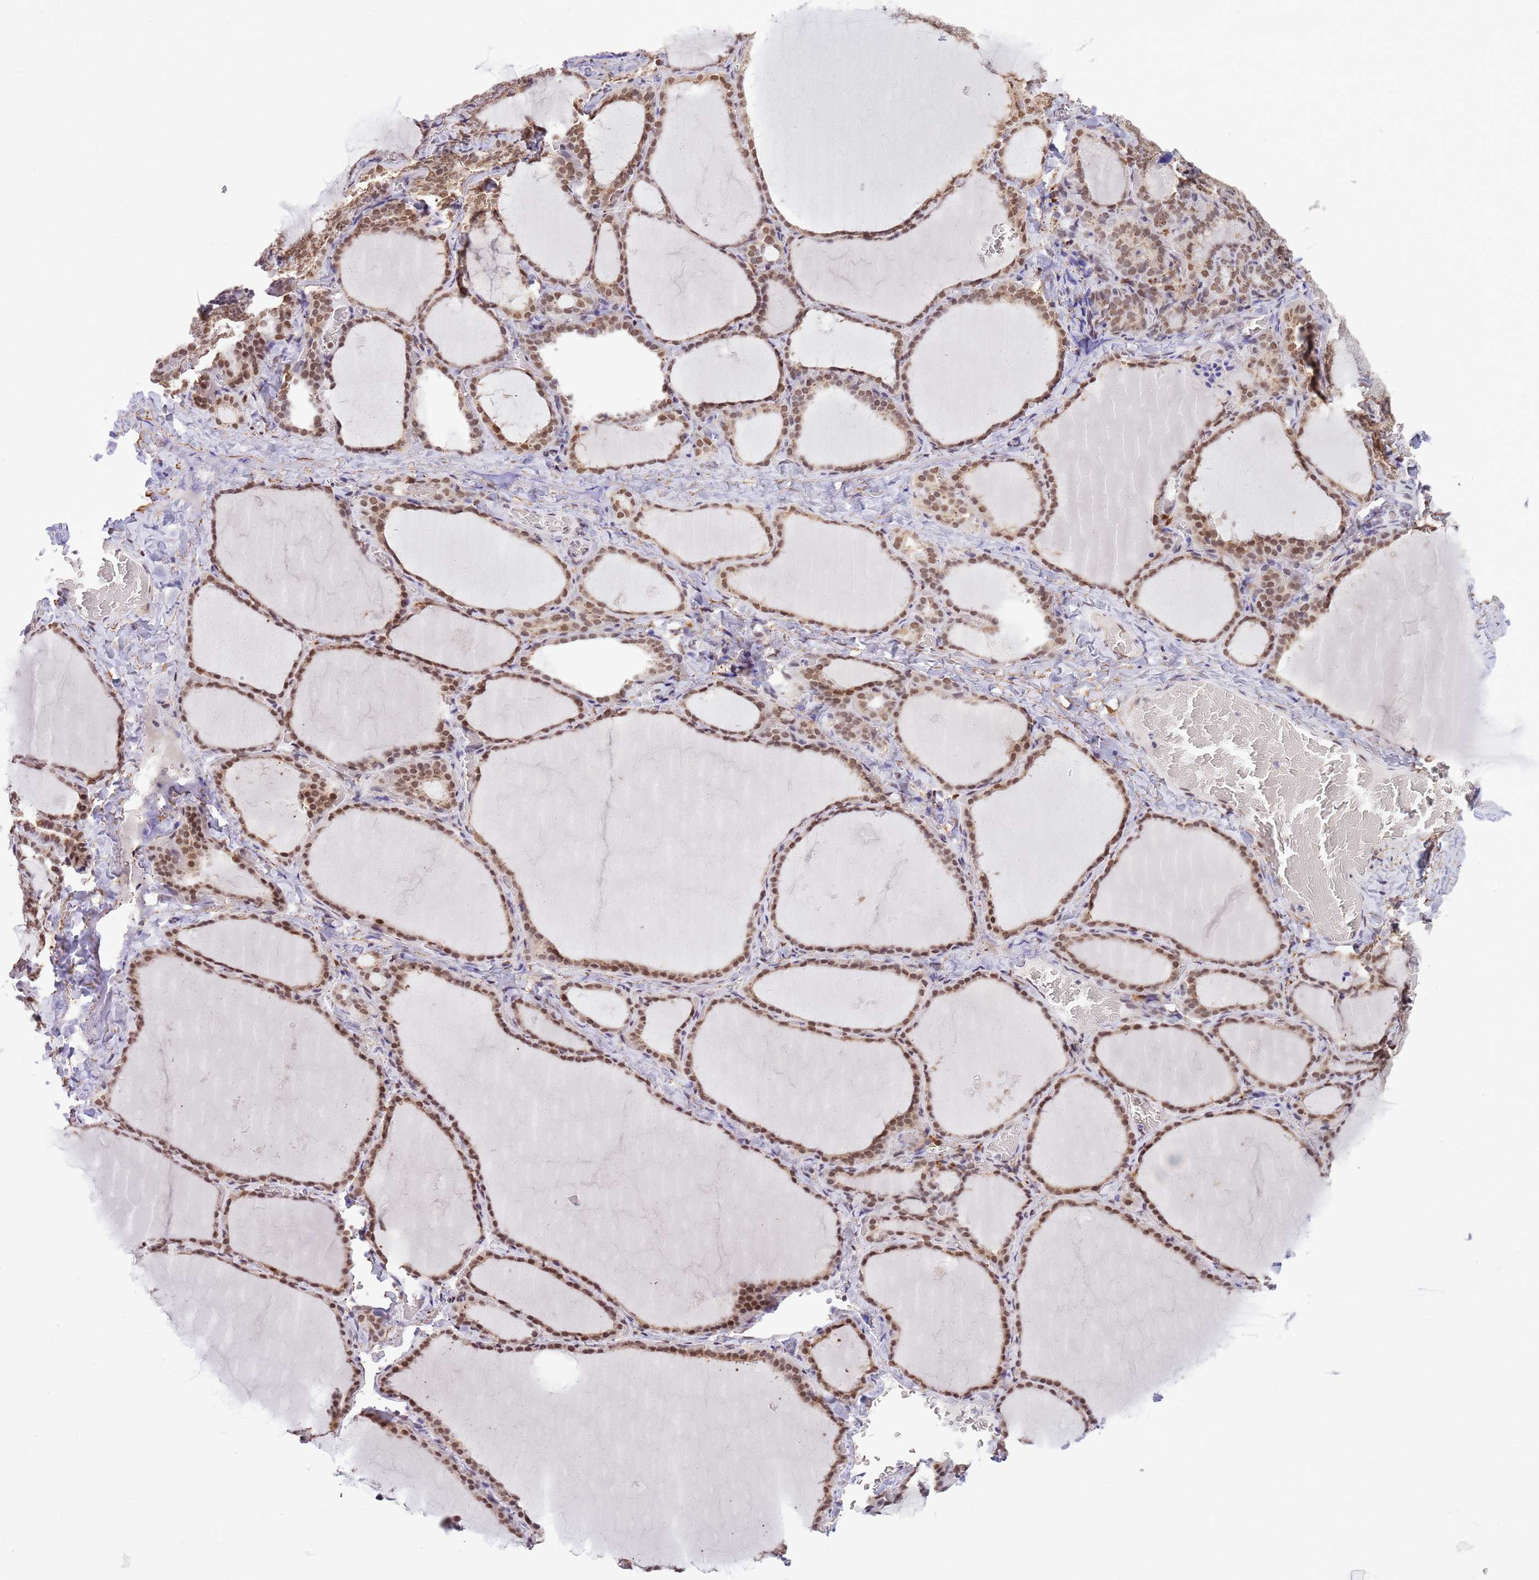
{"staining": {"intensity": "moderate", "quantity": ">75%", "location": "nuclear"}, "tissue": "thyroid gland", "cell_type": "Glandular cells", "image_type": "normal", "snomed": [{"axis": "morphology", "description": "Normal tissue, NOS"}, {"axis": "topography", "description": "Thyroid gland"}], "caption": "An IHC photomicrograph of benign tissue is shown. Protein staining in brown shows moderate nuclear positivity in thyroid gland within glandular cells.", "gene": "TRIM32", "patient": {"sex": "female", "age": 39}}